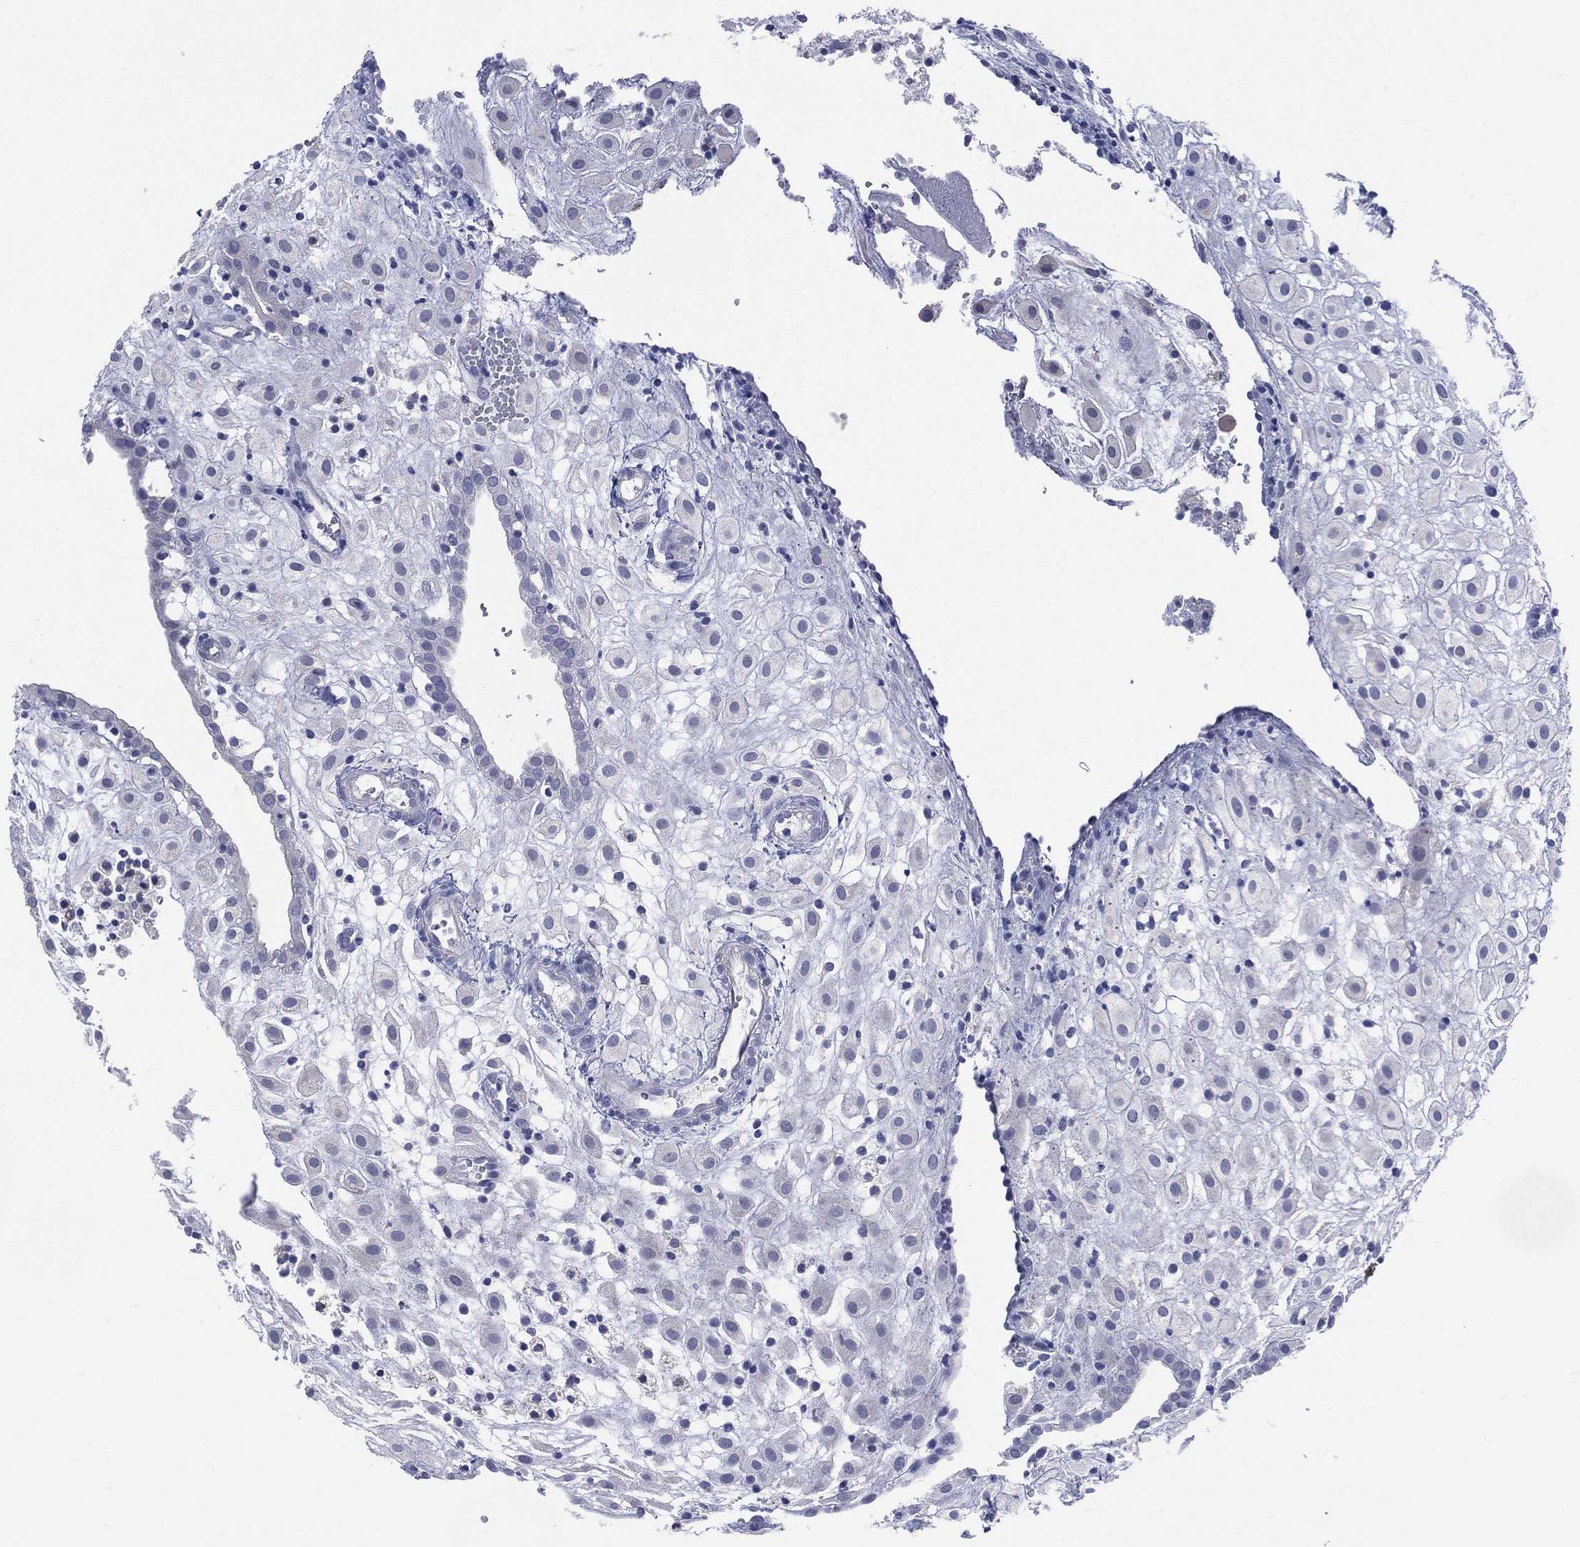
{"staining": {"intensity": "negative", "quantity": "none", "location": "none"}, "tissue": "placenta", "cell_type": "Decidual cells", "image_type": "normal", "snomed": [{"axis": "morphology", "description": "Normal tissue, NOS"}, {"axis": "topography", "description": "Placenta"}], "caption": "Immunohistochemistry photomicrograph of benign human placenta stained for a protein (brown), which displays no positivity in decidual cells. (Immunohistochemistry, brightfield microscopy, high magnification).", "gene": "AKAP3", "patient": {"sex": "female", "age": 24}}